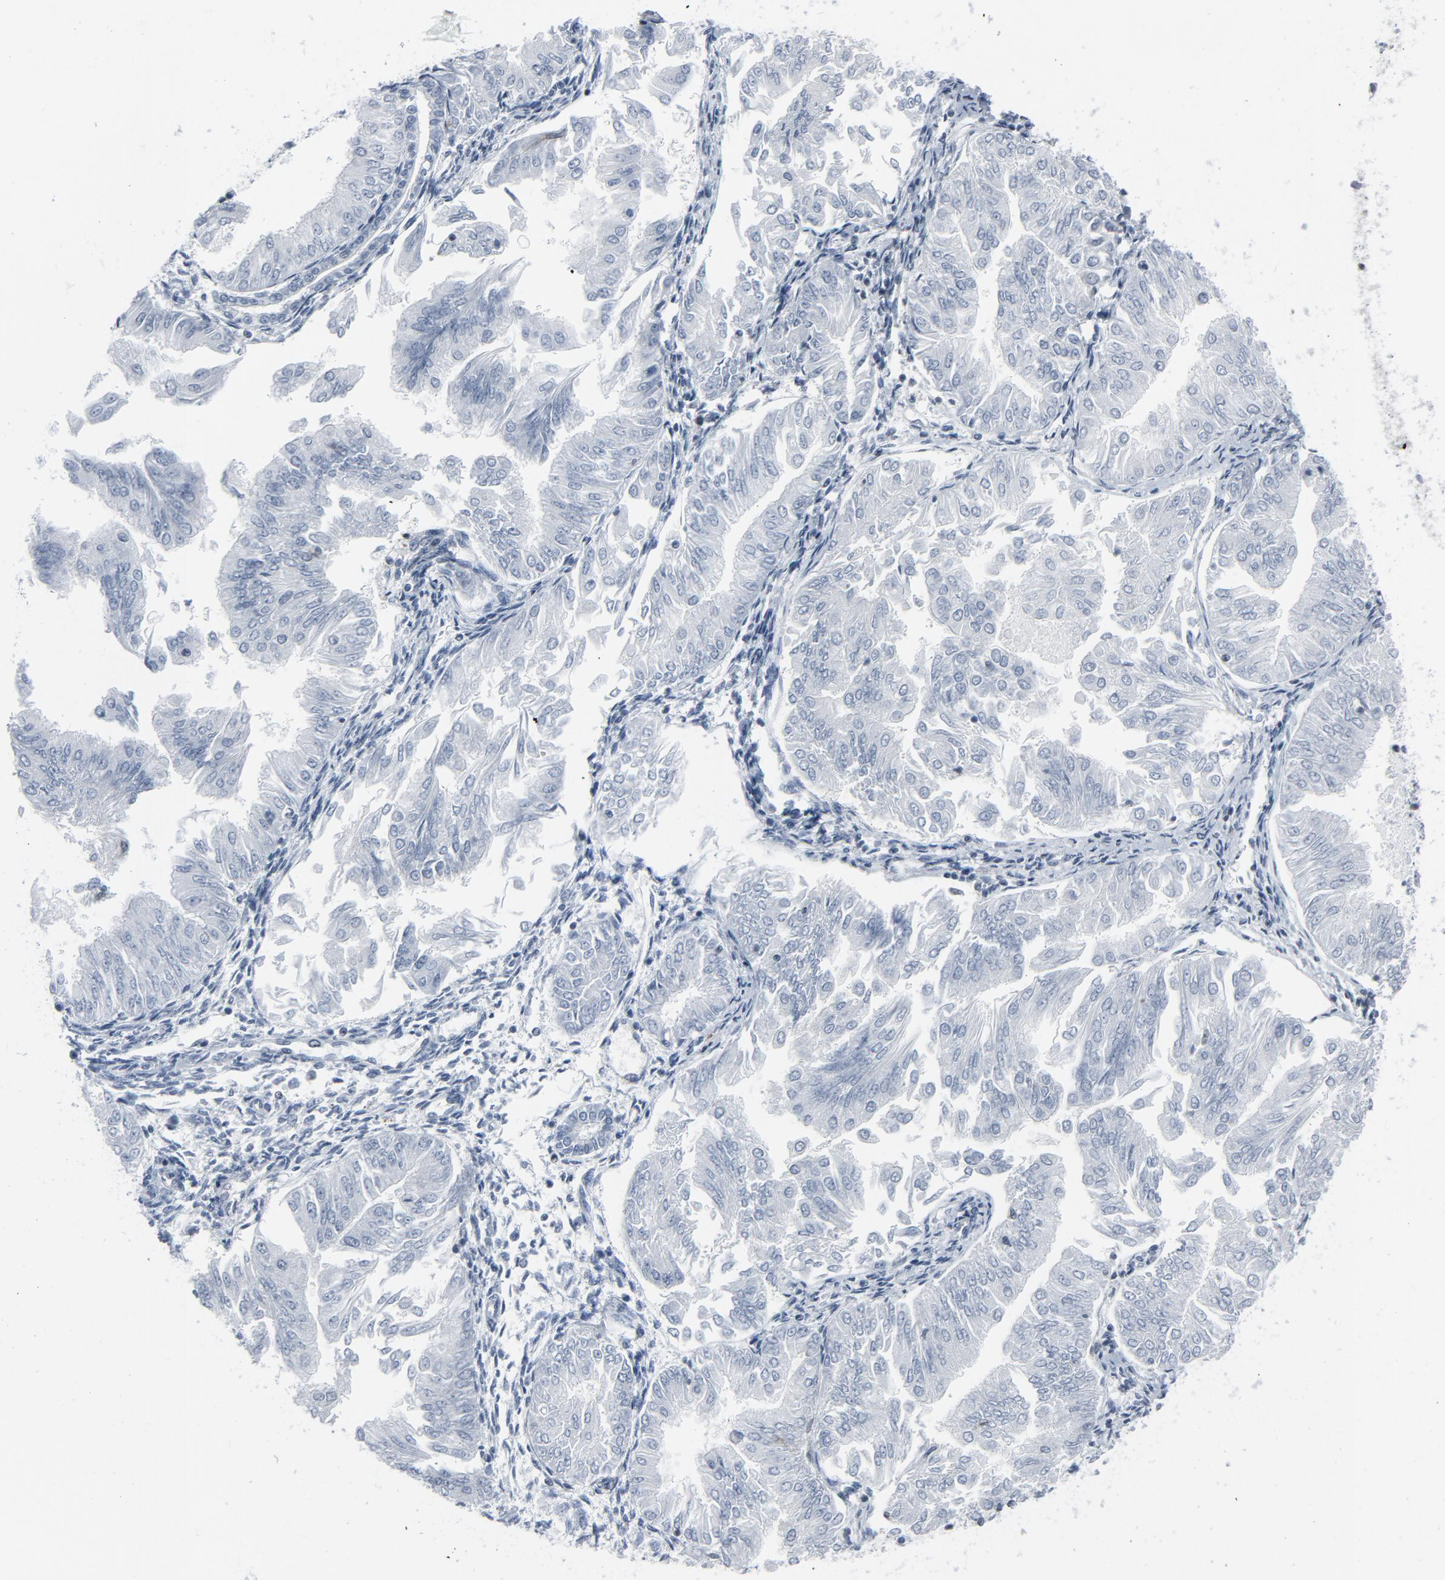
{"staining": {"intensity": "negative", "quantity": "none", "location": "none"}, "tissue": "endometrial cancer", "cell_type": "Tumor cells", "image_type": "cancer", "snomed": [{"axis": "morphology", "description": "Adenocarcinoma, NOS"}, {"axis": "topography", "description": "Endometrium"}], "caption": "Immunohistochemical staining of human adenocarcinoma (endometrial) exhibits no significant expression in tumor cells.", "gene": "STAT5A", "patient": {"sex": "female", "age": 53}}